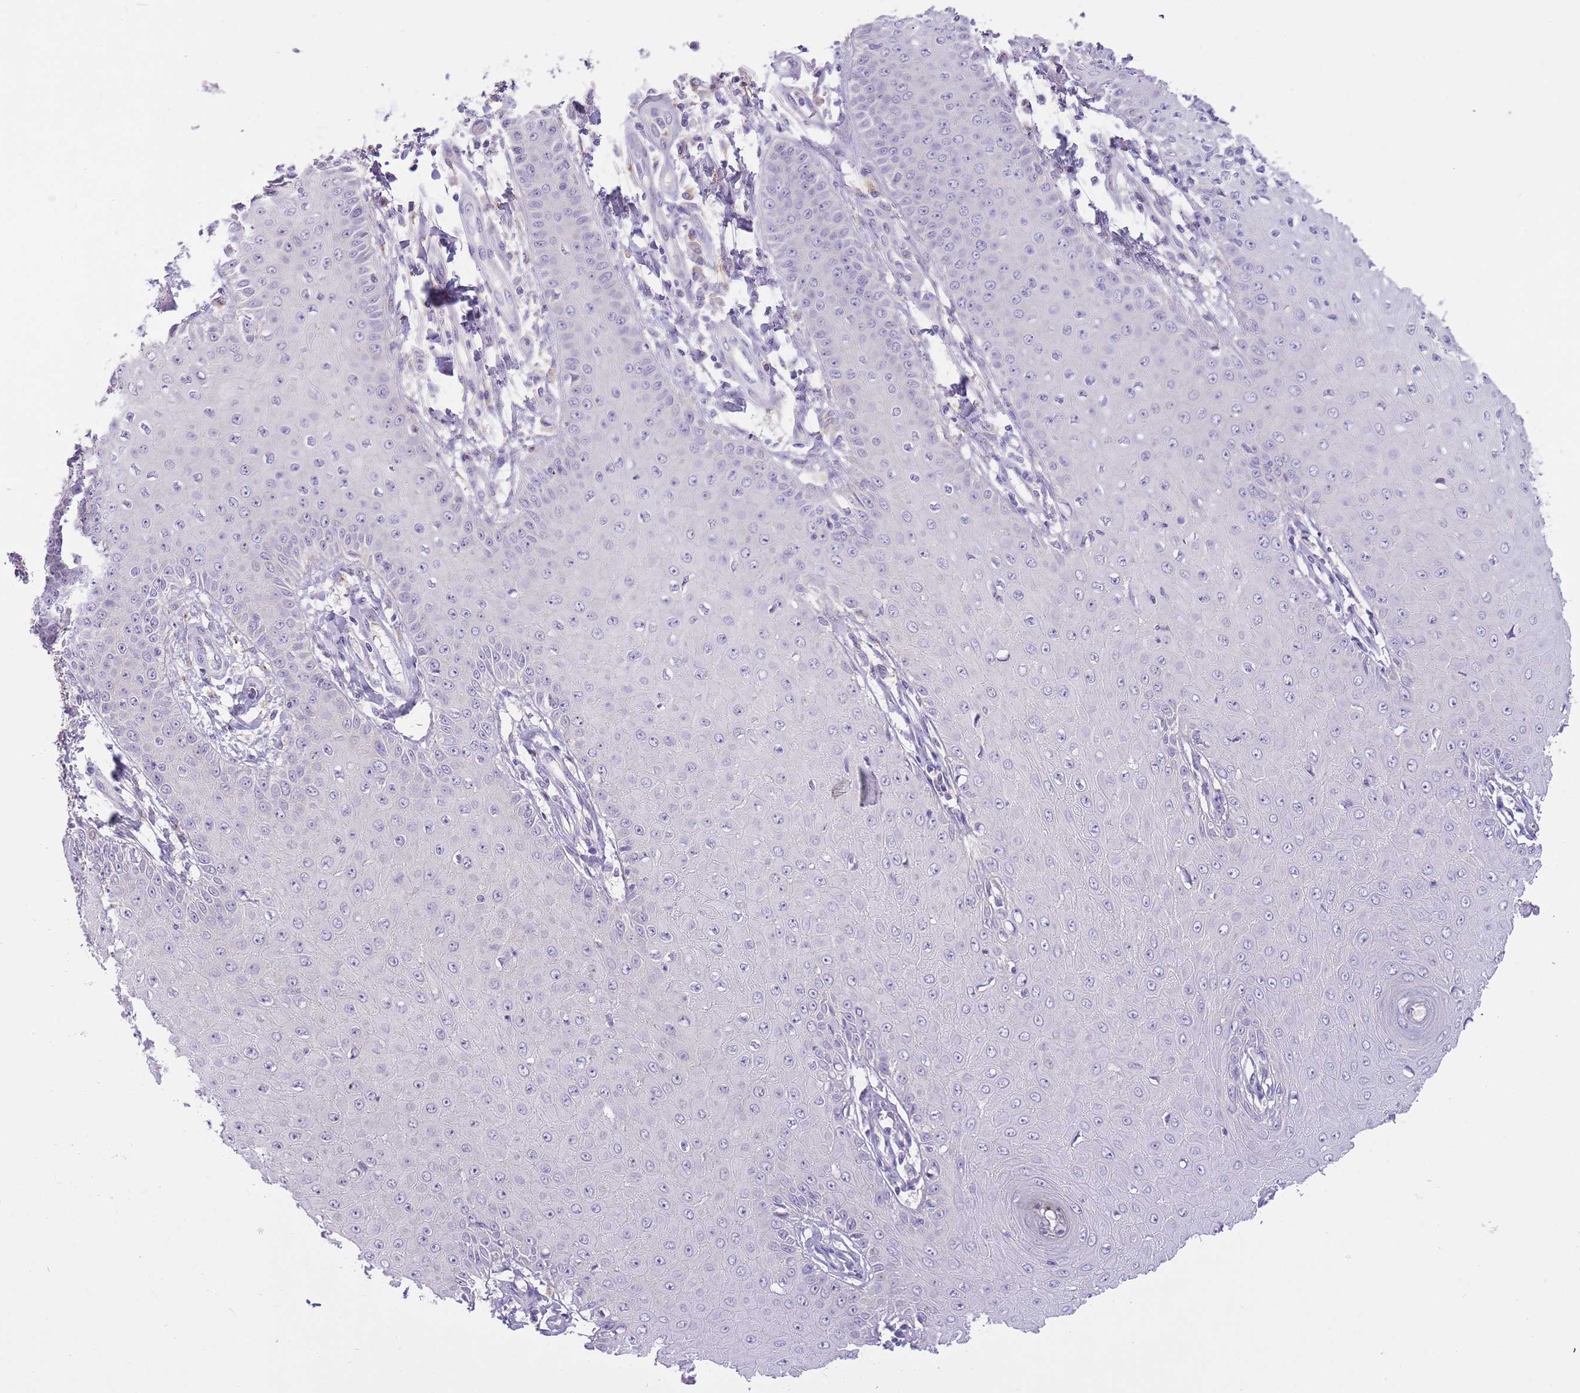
{"staining": {"intensity": "negative", "quantity": "none", "location": "none"}, "tissue": "skin cancer", "cell_type": "Tumor cells", "image_type": "cancer", "snomed": [{"axis": "morphology", "description": "Squamous cell carcinoma, NOS"}, {"axis": "topography", "description": "Skin"}], "caption": "The histopathology image displays no significant positivity in tumor cells of skin cancer. (DAB immunohistochemistry visualized using brightfield microscopy, high magnification).", "gene": "CFAP73", "patient": {"sex": "male", "age": 70}}